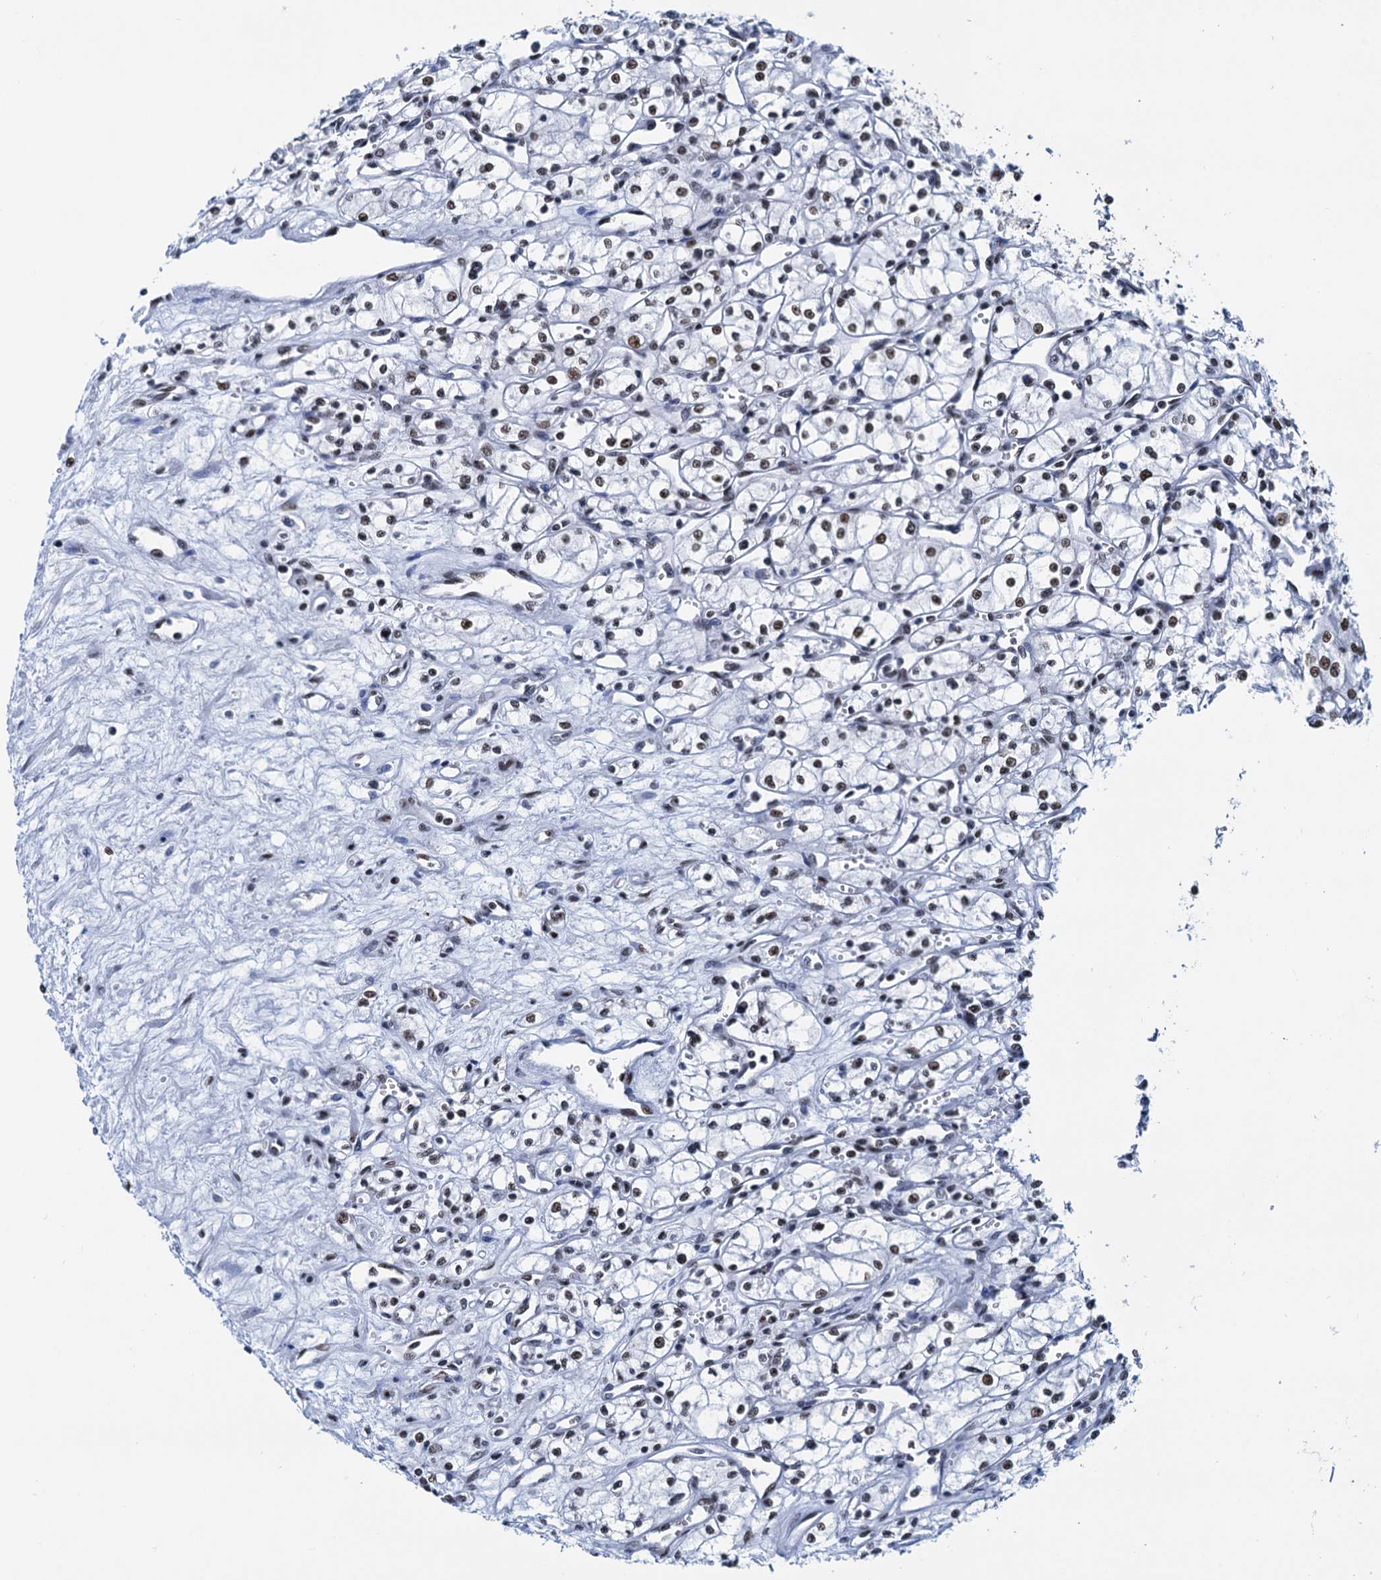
{"staining": {"intensity": "moderate", "quantity": ">75%", "location": "nuclear"}, "tissue": "renal cancer", "cell_type": "Tumor cells", "image_type": "cancer", "snomed": [{"axis": "morphology", "description": "Adenocarcinoma, NOS"}, {"axis": "topography", "description": "Kidney"}], "caption": "Tumor cells reveal moderate nuclear expression in approximately >75% of cells in adenocarcinoma (renal). Immunohistochemistry stains the protein of interest in brown and the nuclei are stained blue.", "gene": "SLTM", "patient": {"sex": "male", "age": 59}}